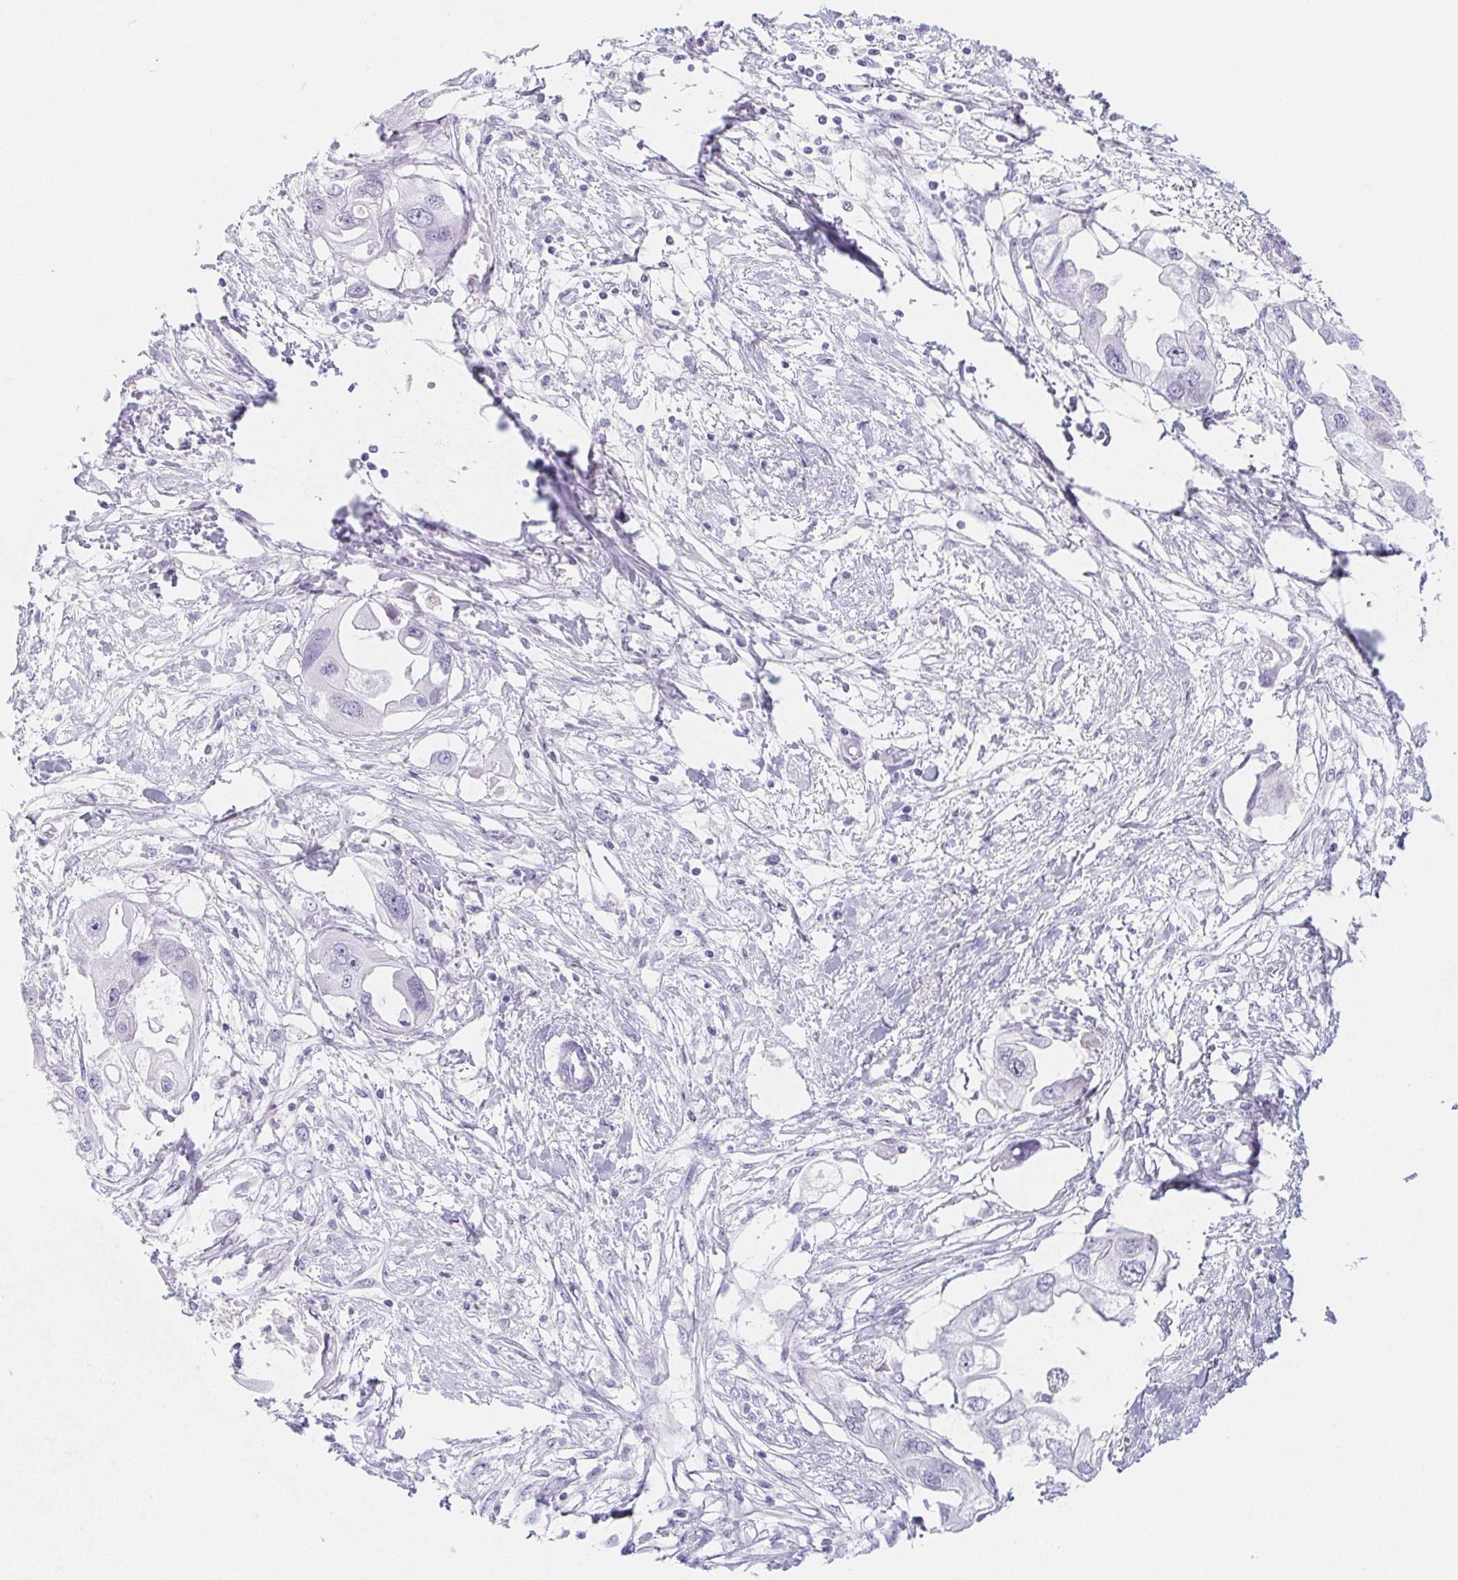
{"staining": {"intensity": "negative", "quantity": "none", "location": "none"}, "tissue": "endometrial cancer", "cell_type": "Tumor cells", "image_type": "cancer", "snomed": [{"axis": "morphology", "description": "Adenocarcinoma, NOS"}, {"axis": "morphology", "description": "Adenocarcinoma, metastatic, NOS"}, {"axis": "topography", "description": "Adipose tissue"}, {"axis": "topography", "description": "Endometrium"}], "caption": "High magnification brightfield microscopy of endometrial cancer stained with DAB (brown) and counterstained with hematoxylin (blue): tumor cells show no significant expression.", "gene": "ITIH2", "patient": {"sex": "female", "age": 67}}